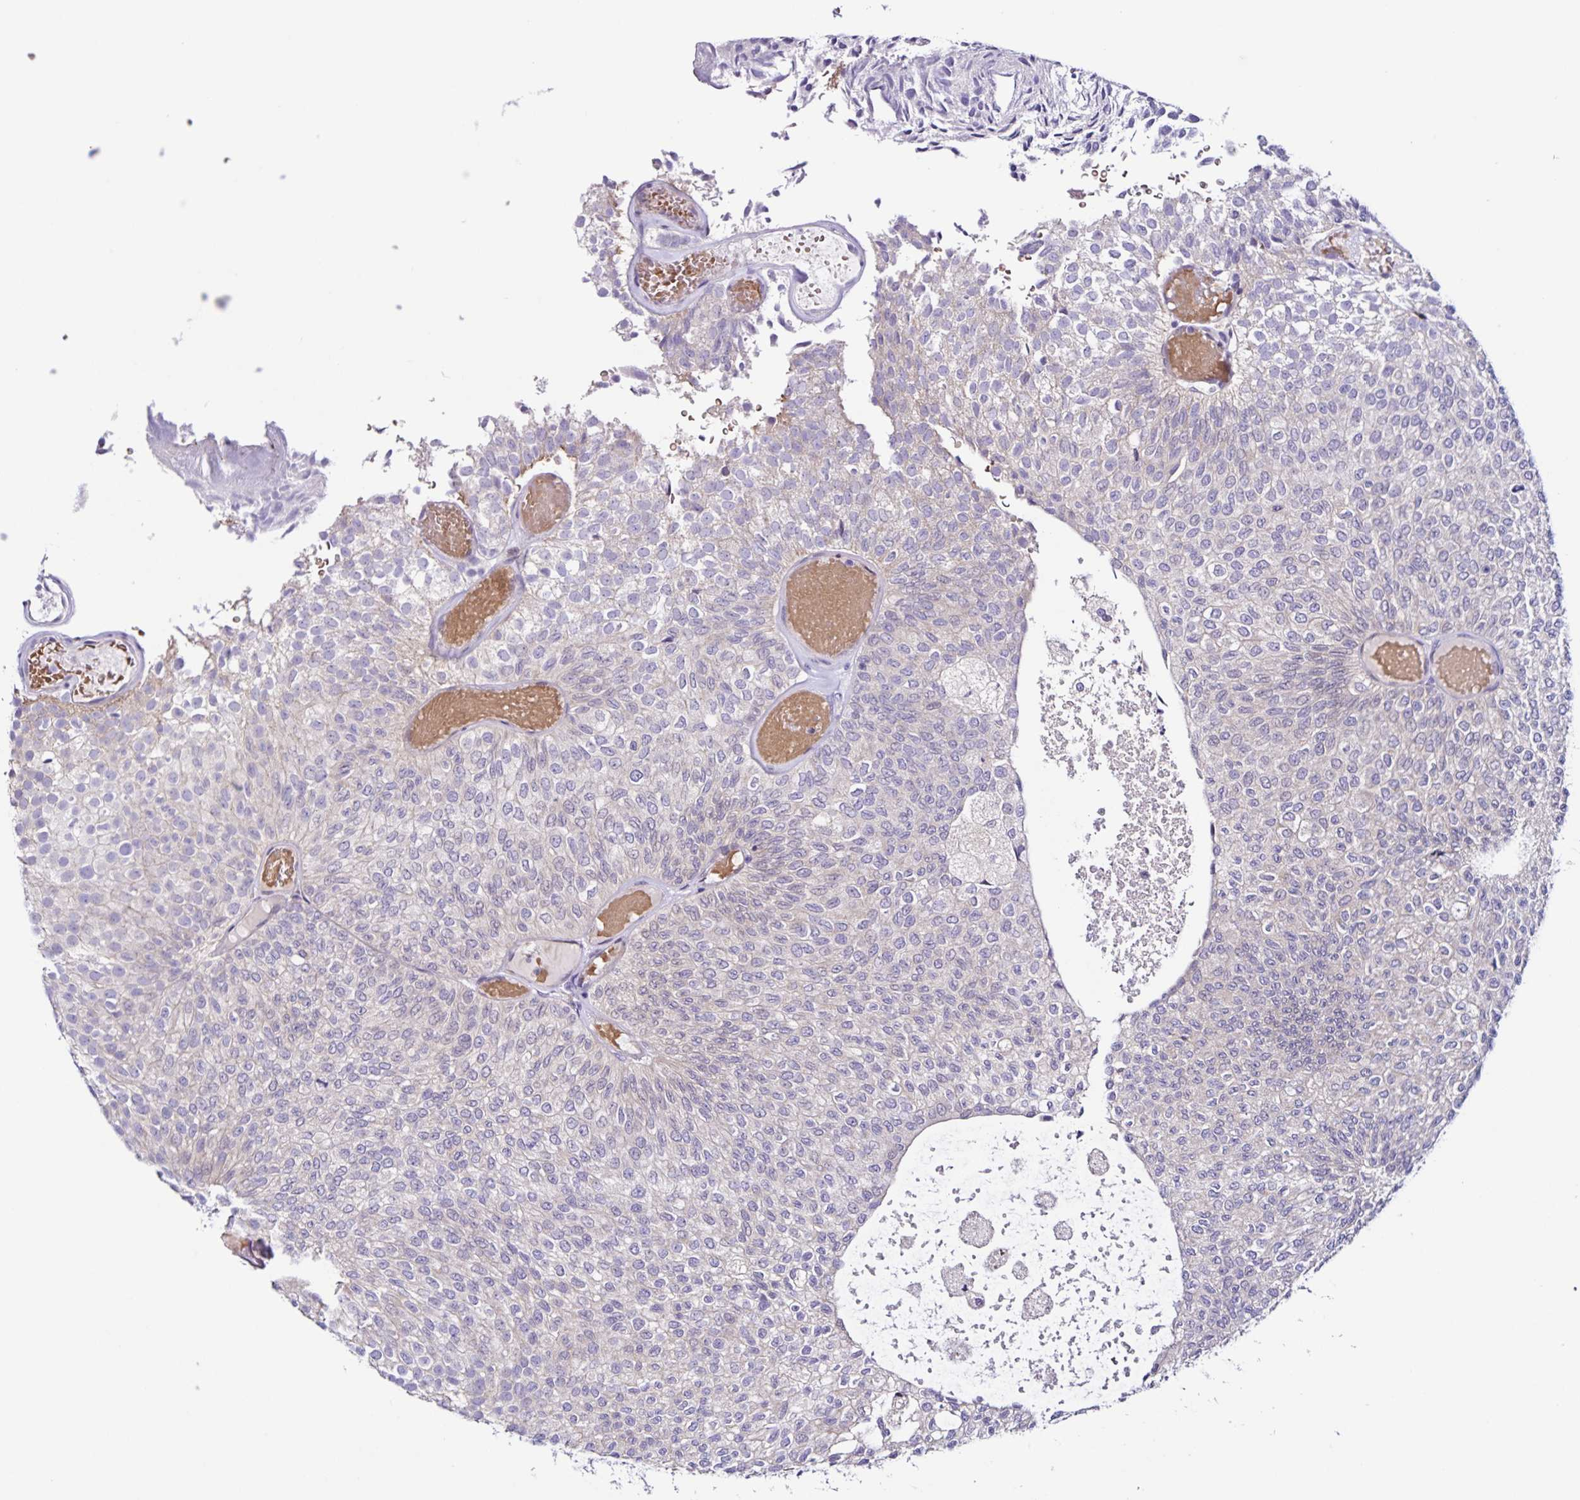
{"staining": {"intensity": "negative", "quantity": "none", "location": "none"}, "tissue": "urothelial cancer", "cell_type": "Tumor cells", "image_type": "cancer", "snomed": [{"axis": "morphology", "description": "Urothelial carcinoma, Low grade"}, {"axis": "topography", "description": "Urinary bladder"}], "caption": "A high-resolution histopathology image shows immunohistochemistry (IHC) staining of urothelial cancer, which shows no significant expression in tumor cells.", "gene": "RNFT2", "patient": {"sex": "male", "age": 78}}